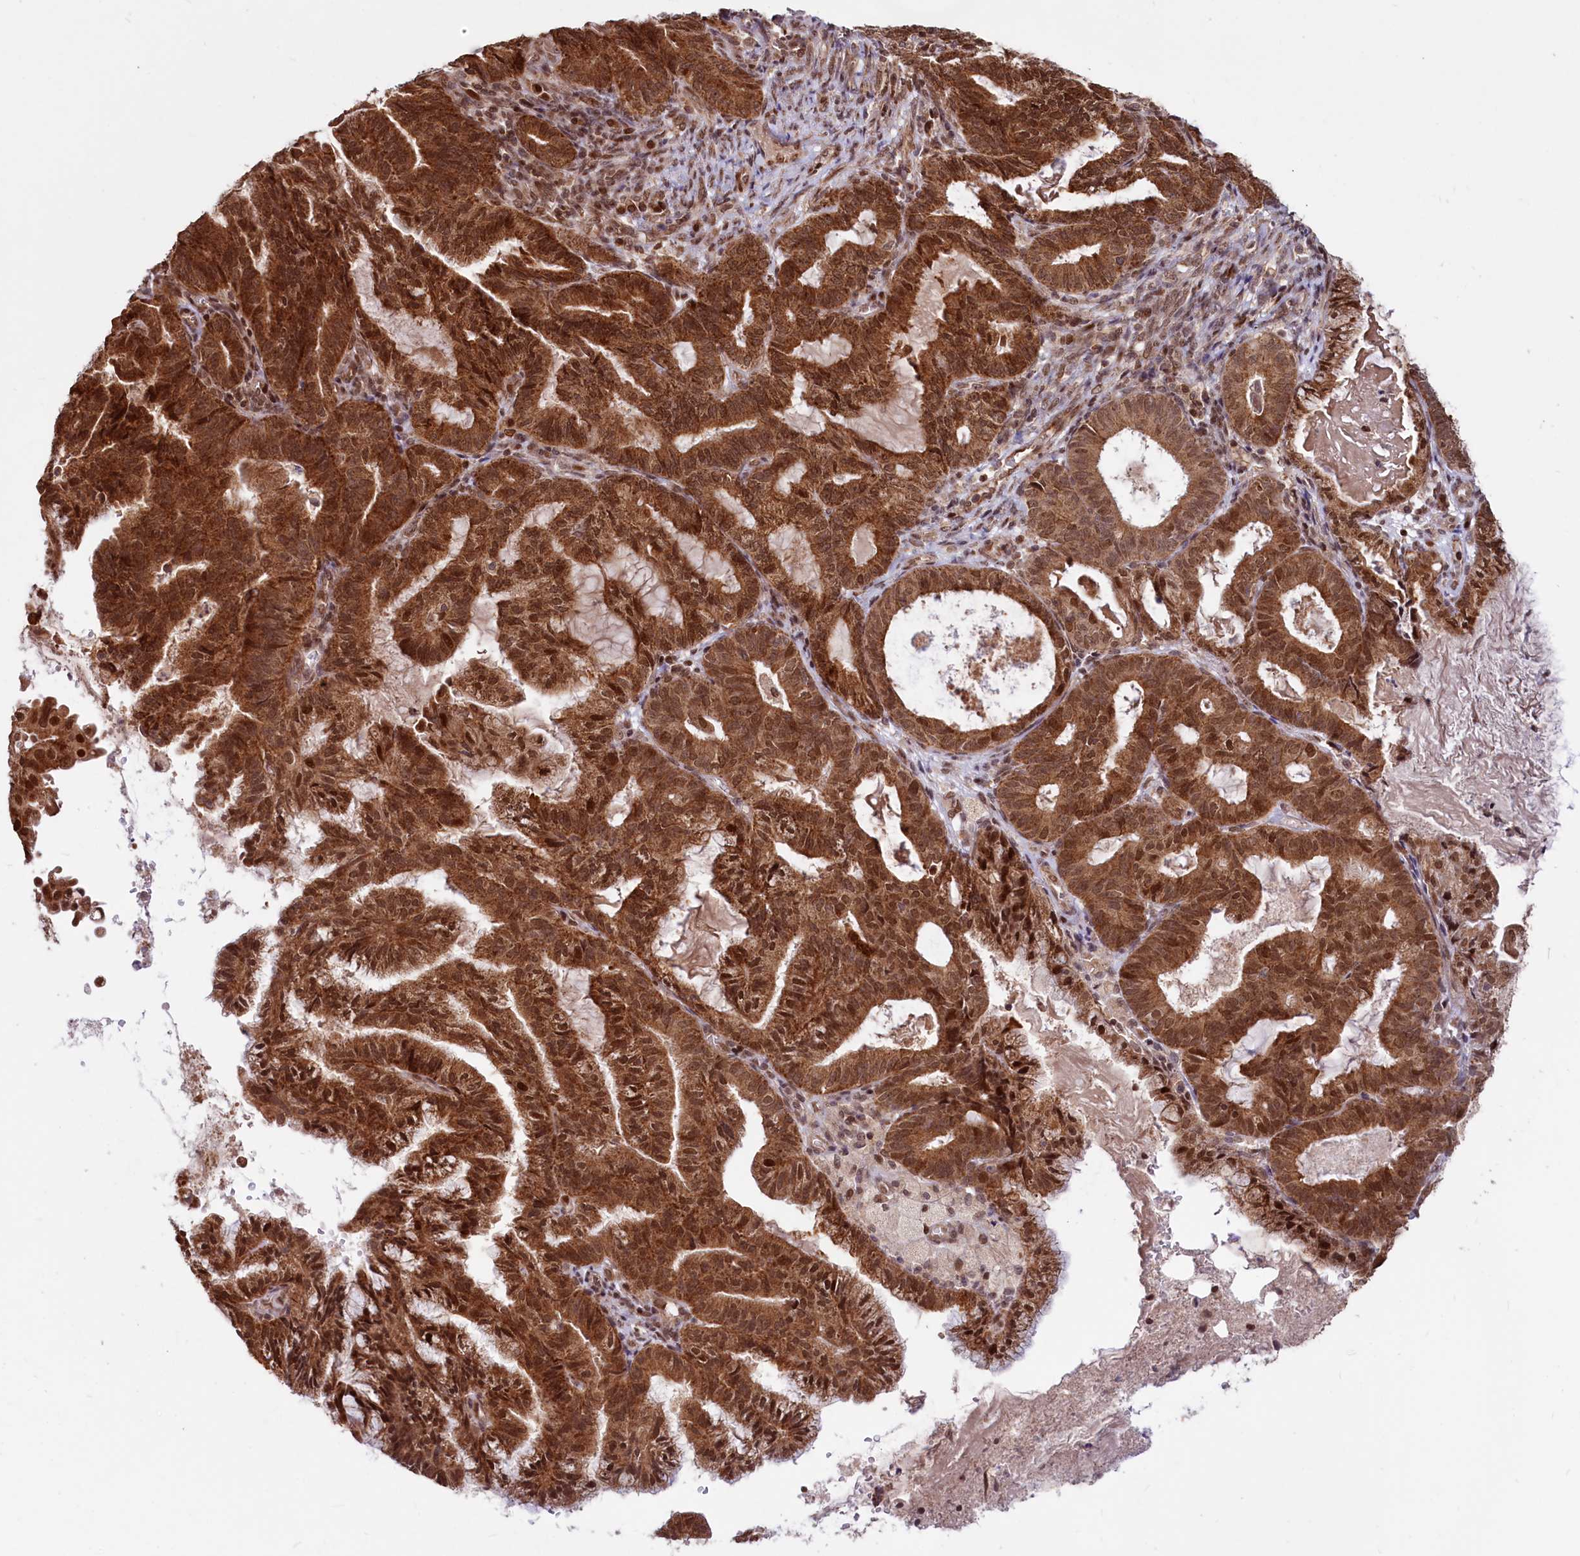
{"staining": {"intensity": "strong", "quantity": ">75%", "location": "cytoplasmic/membranous,nuclear"}, "tissue": "endometrial cancer", "cell_type": "Tumor cells", "image_type": "cancer", "snomed": [{"axis": "morphology", "description": "Adenocarcinoma, NOS"}, {"axis": "topography", "description": "Endometrium"}], "caption": "The immunohistochemical stain labels strong cytoplasmic/membranous and nuclear staining in tumor cells of endometrial cancer tissue.", "gene": "PHC3", "patient": {"sex": "female", "age": 86}}